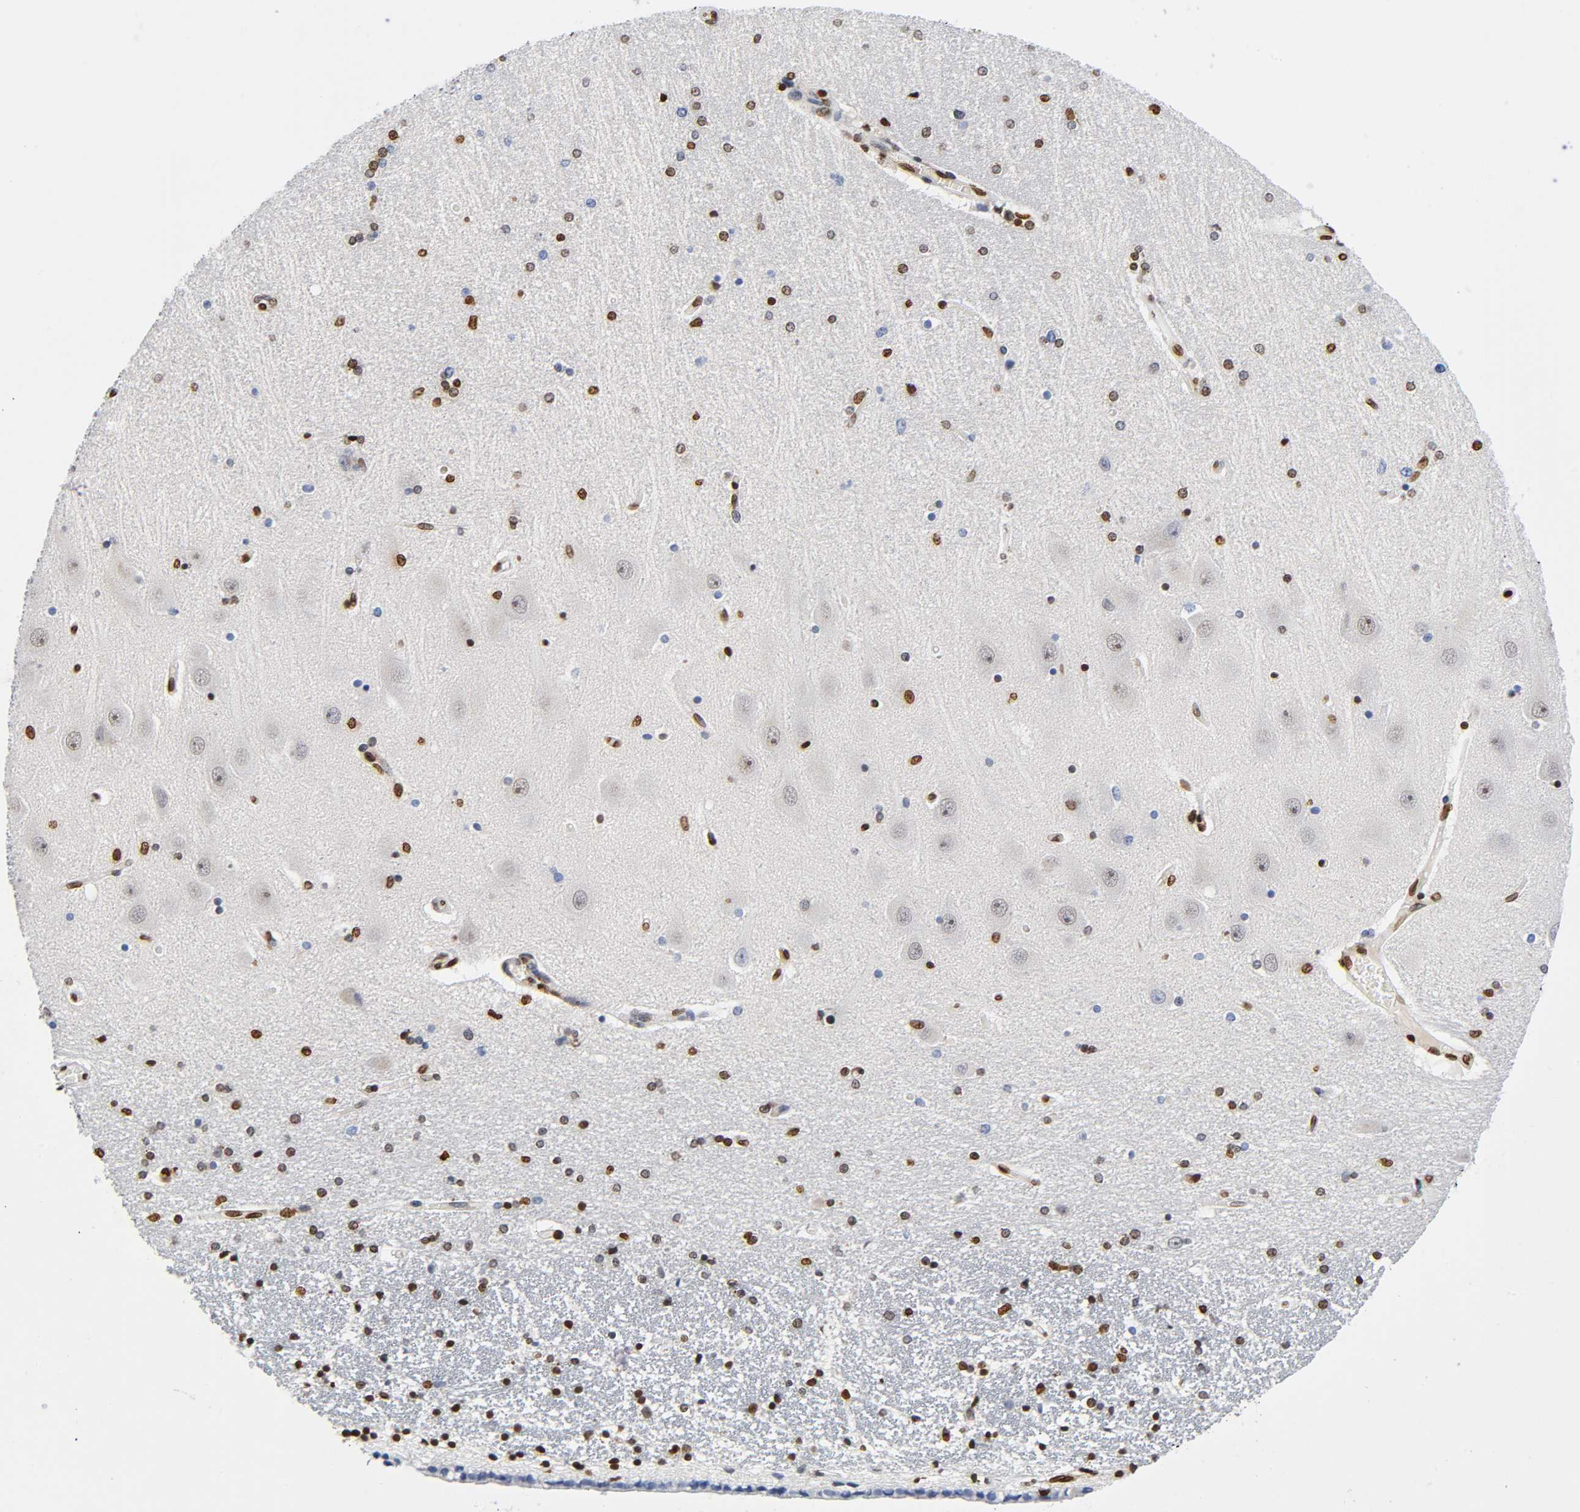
{"staining": {"intensity": "moderate", "quantity": "25%-75%", "location": "nuclear"}, "tissue": "hippocampus", "cell_type": "Glial cells", "image_type": "normal", "snomed": [{"axis": "morphology", "description": "Normal tissue, NOS"}, {"axis": "topography", "description": "Hippocampus"}], "caption": "Brown immunohistochemical staining in unremarkable human hippocampus exhibits moderate nuclear staining in about 25%-75% of glial cells.", "gene": "HOXA6", "patient": {"sex": "female", "age": 54}}